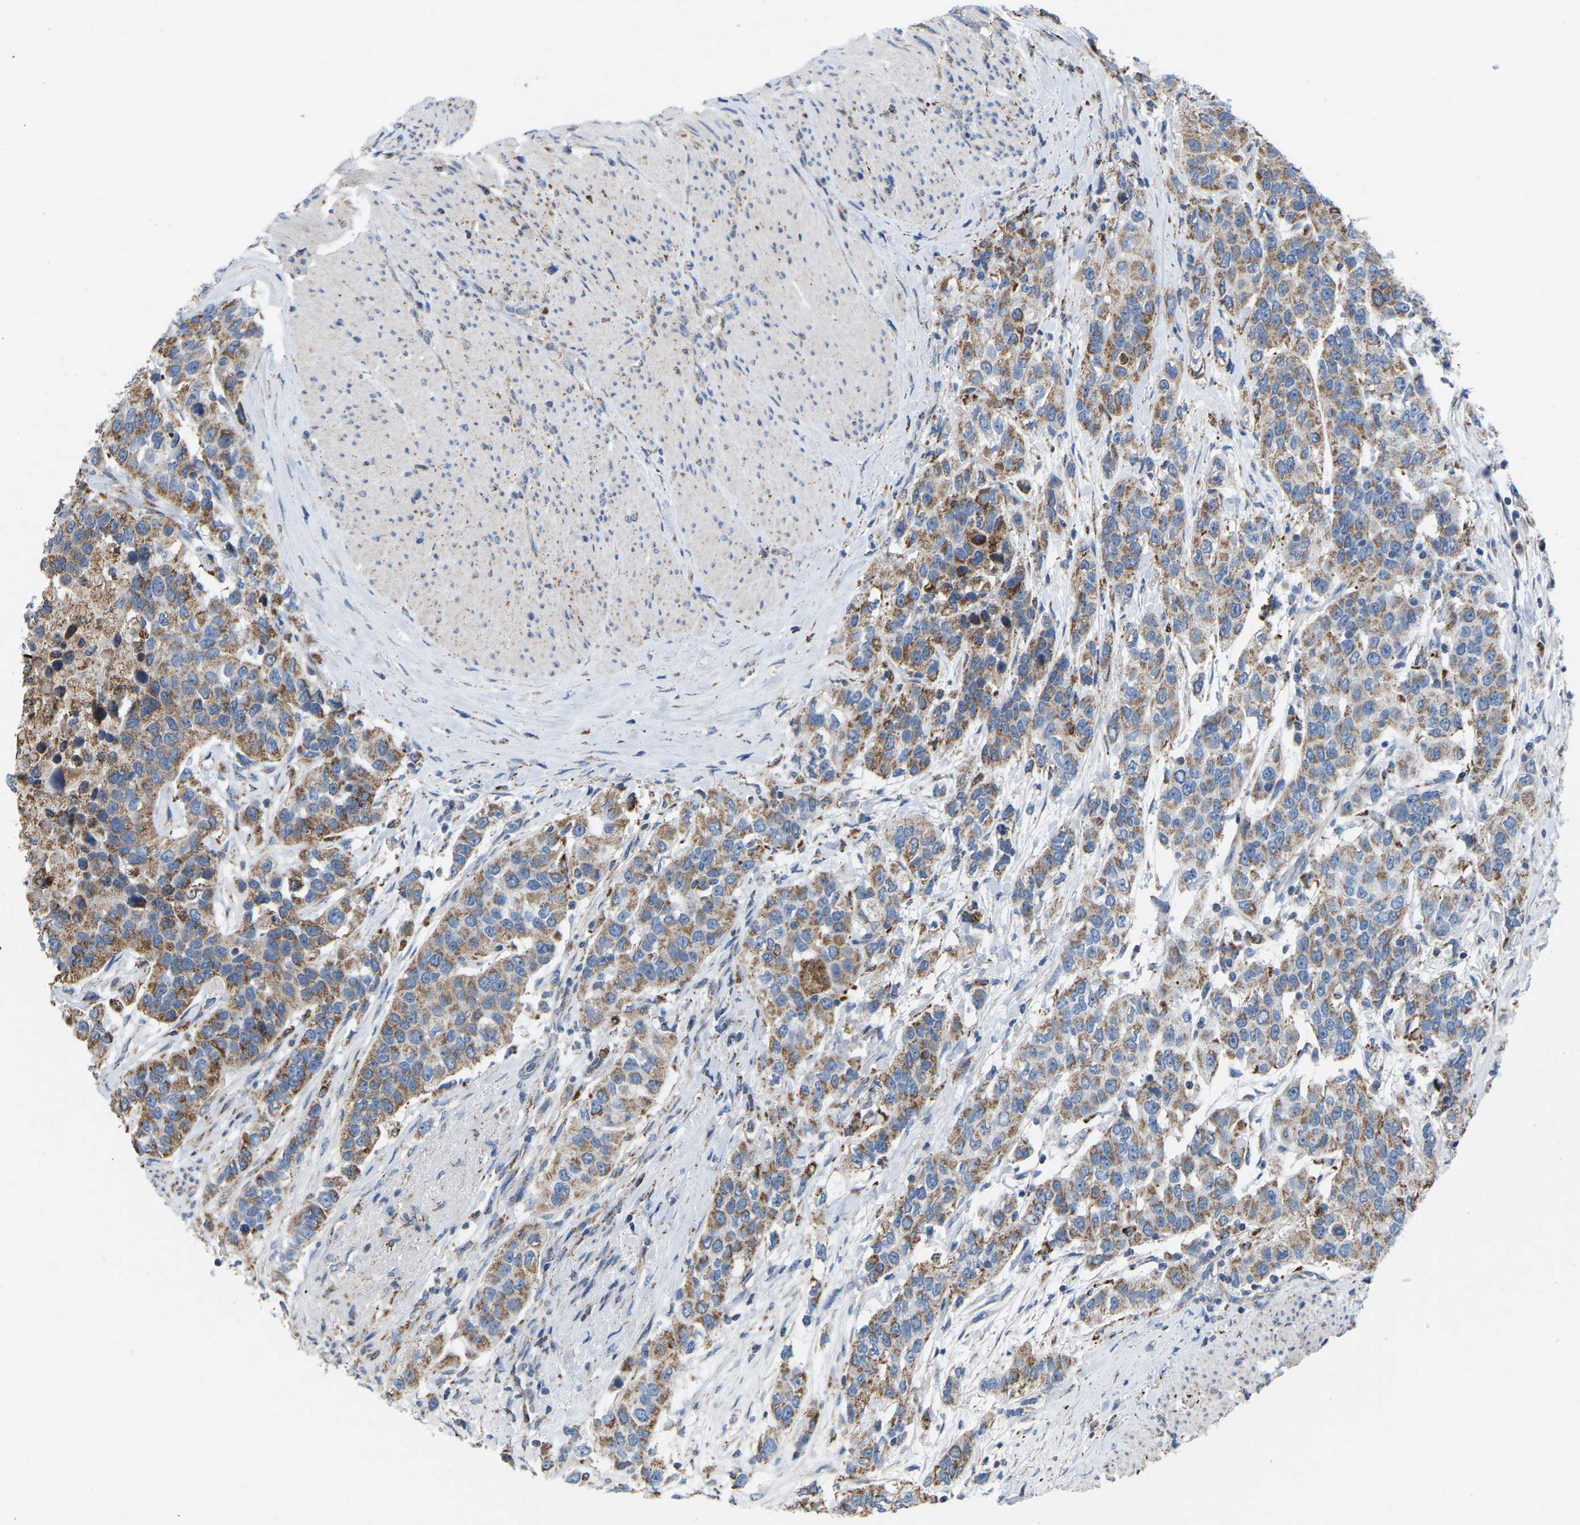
{"staining": {"intensity": "moderate", "quantity": ">75%", "location": "cytoplasmic/membranous"}, "tissue": "urothelial cancer", "cell_type": "Tumor cells", "image_type": "cancer", "snomed": [{"axis": "morphology", "description": "Urothelial carcinoma, High grade"}, {"axis": "topography", "description": "Urinary bladder"}], "caption": "IHC (DAB) staining of urothelial cancer demonstrates moderate cytoplasmic/membranous protein staining in approximately >75% of tumor cells. (Brightfield microscopy of DAB IHC at high magnification).", "gene": "BCL10", "patient": {"sex": "female", "age": 80}}